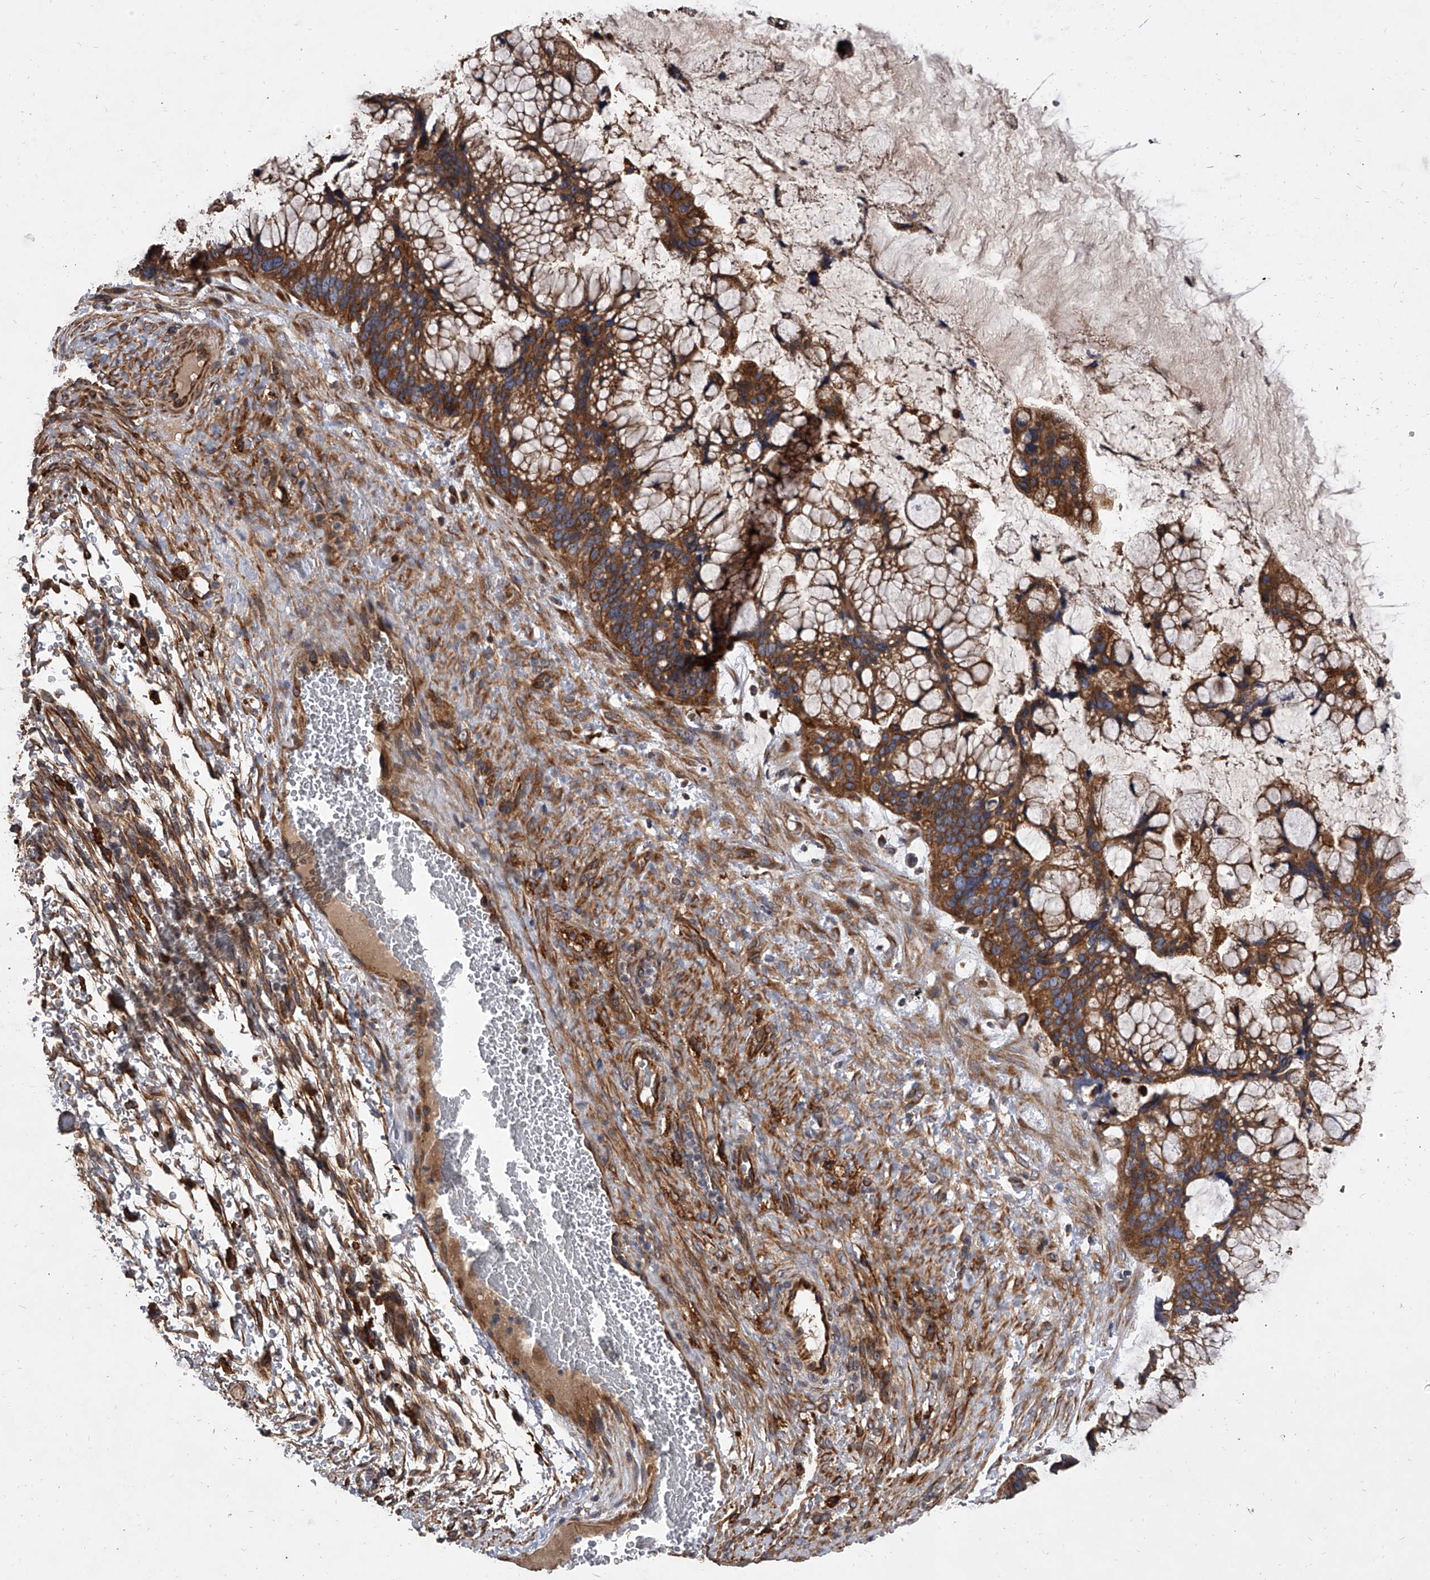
{"staining": {"intensity": "moderate", "quantity": ">75%", "location": "cytoplasmic/membranous"}, "tissue": "ovarian cancer", "cell_type": "Tumor cells", "image_type": "cancer", "snomed": [{"axis": "morphology", "description": "Cystadenocarcinoma, mucinous, NOS"}, {"axis": "topography", "description": "Ovary"}], "caption": "A histopathology image of ovarian cancer (mucinous cystadenocarcinoma) stained for a protein shows moderate cytoplasmic/membranous brown staining in tumor cells.", "gene": "EXOC4", "patient": {"sex": "female", "age": 37}}